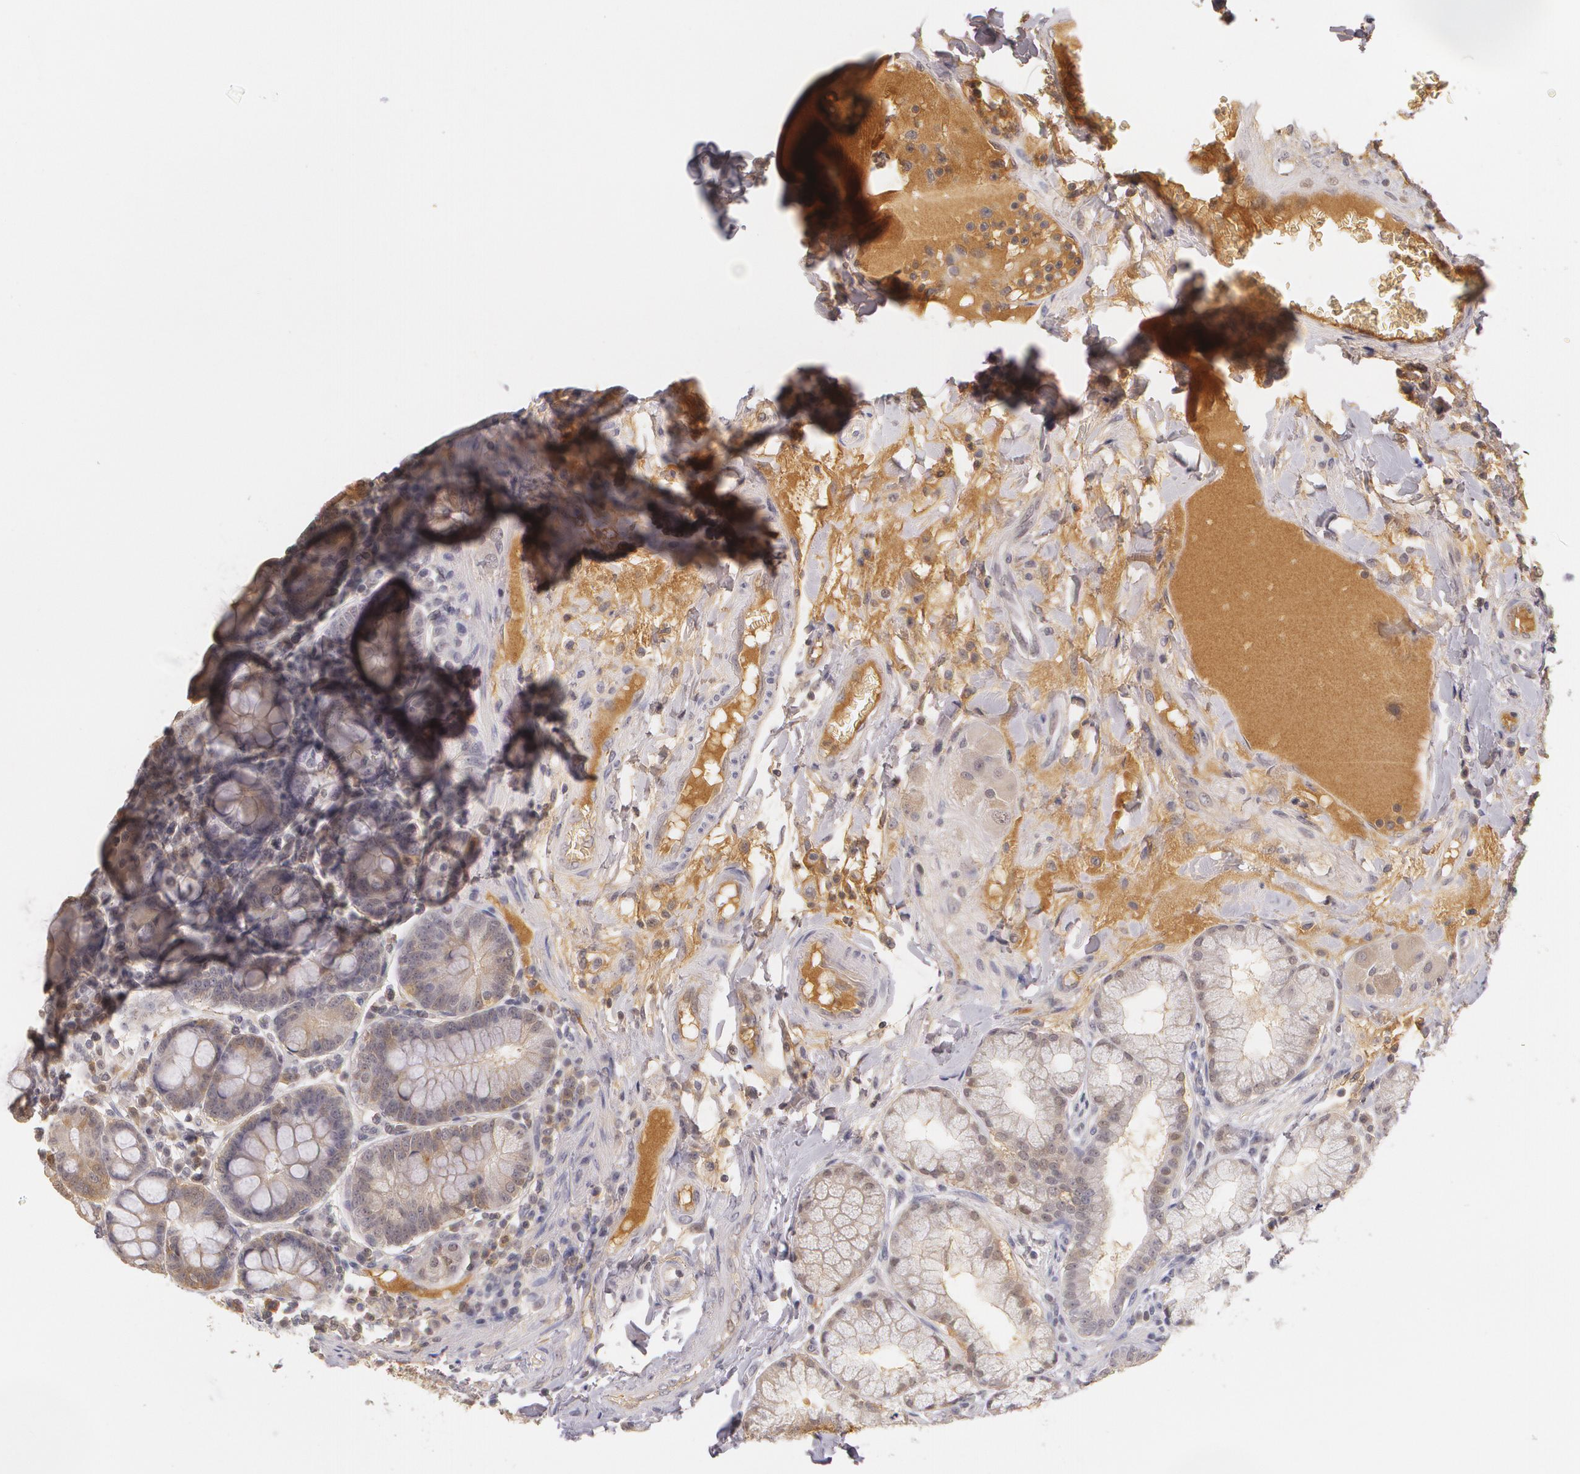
{"staining": {"intensity": "weak", "quantity": ">75%", "location": "cytoplasmic/membranous"}, "tissue": "duodenum", "cell_type": "Glandular cells", "image_type": "normal", "snomed": [{"axis": "morphology", "description": "Normal tissue, NOS"}, {"axis": "topography", "description": "Duodenum"}], "caption": "The micrograph shows a brown stain indicating the presence of a protein in the cytoplasmic/membranous of glandular cells in duodenum. The staining is performed using DAB brown chromogen to label protein expression. The nuclei are counter-stained blue using hematoxylin.", "gene": "LRG1", "patient": {"sex": "male", "age": 50}}